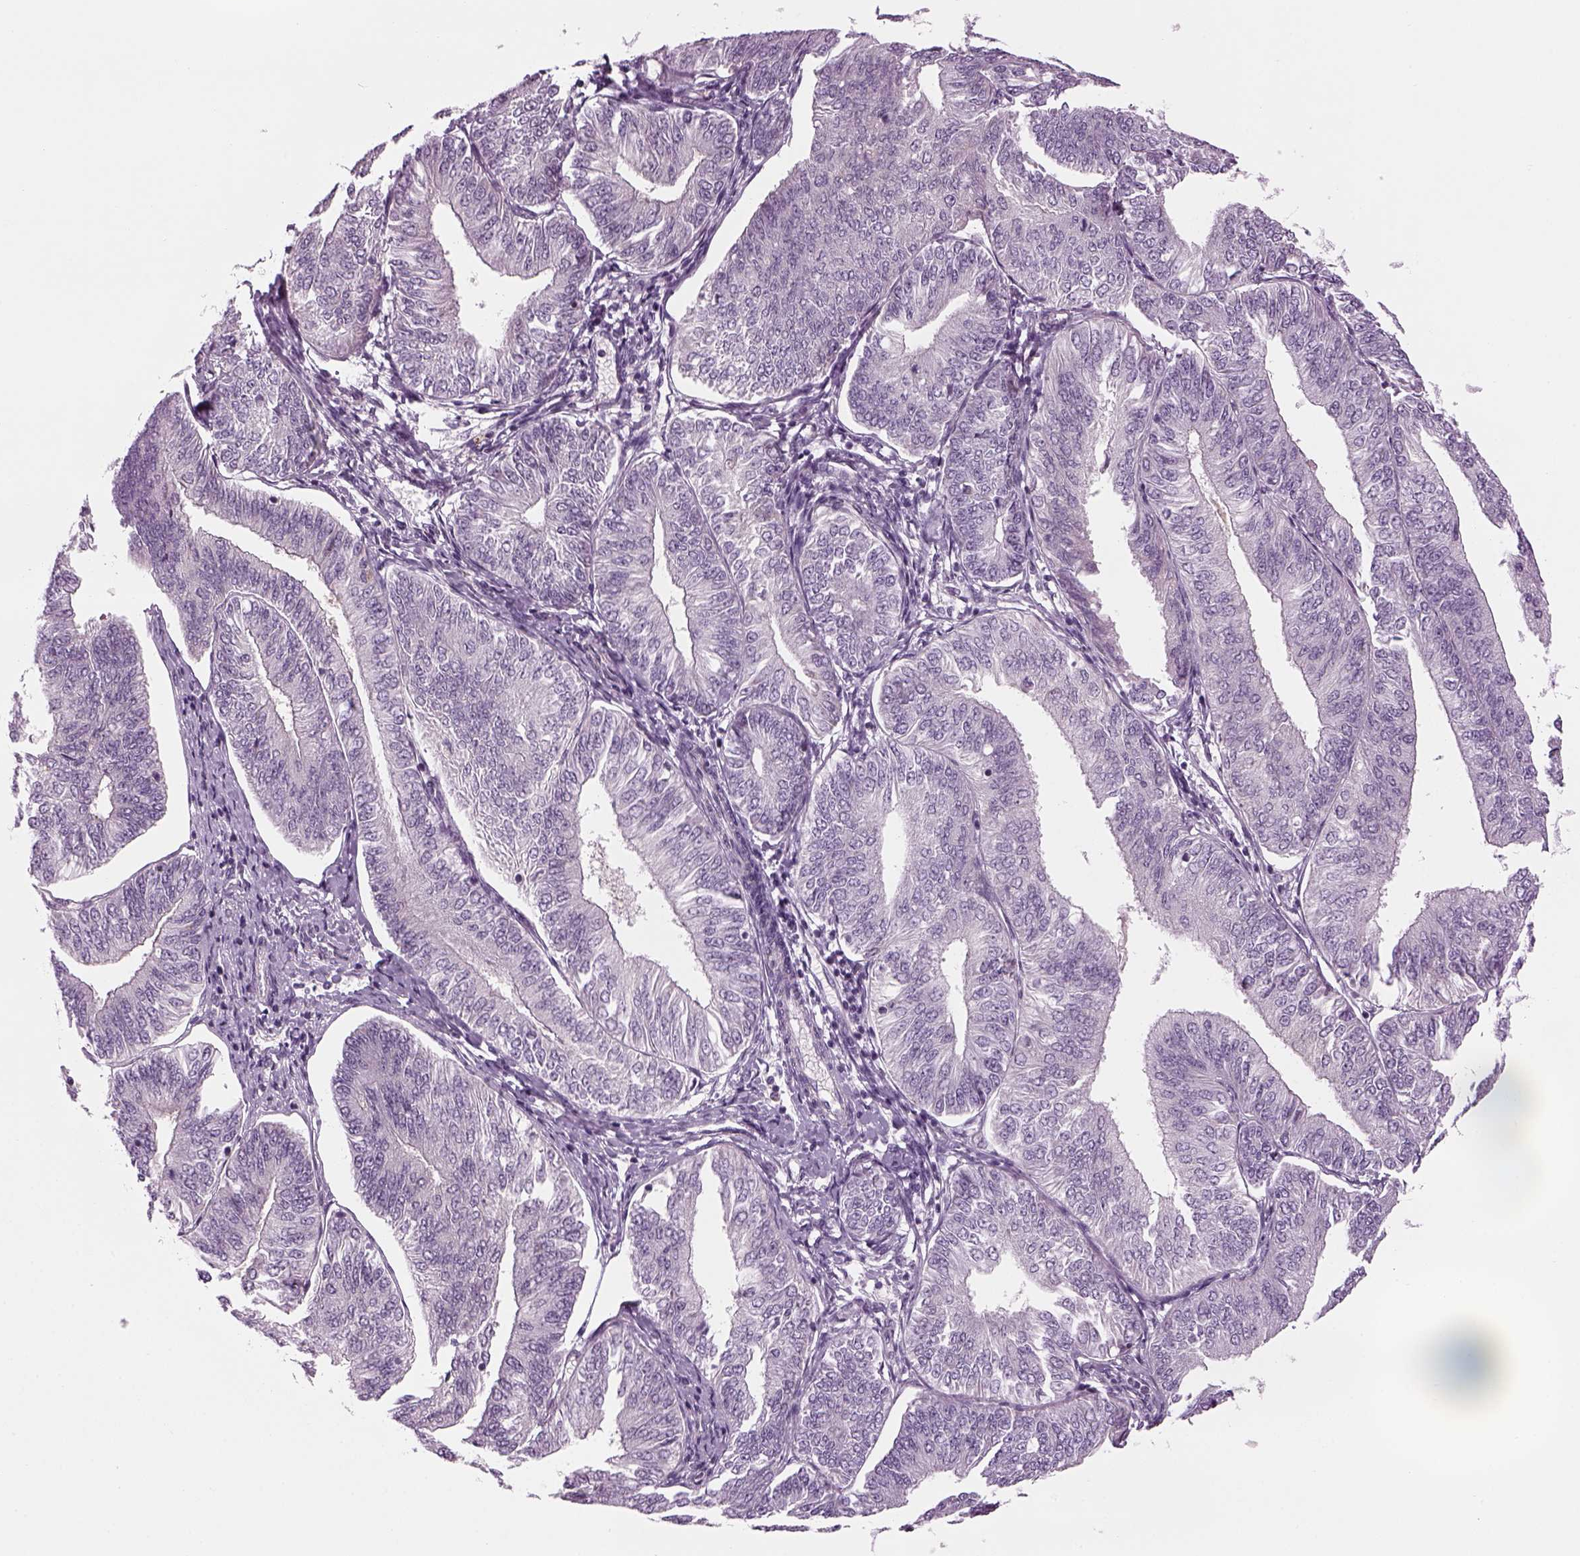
{"staining": {"intensity": "negative", "quantity": "none", "location": "none"}, "tissue": "endometrial cancer", "cell_type": "Tumor cells", "image_type": "cancer", "snomed": [{"axis": "morphology", "description": "Adenocarcinoma, NOS"}, {"axis": "topography", "description": "Endometrium"}], "caption": "Tumor cells show no significant positivity in adenocarcinoma (endometrial).", "gene": "LRRIQ3", "patient": {"sex": "female", "age": 58}}